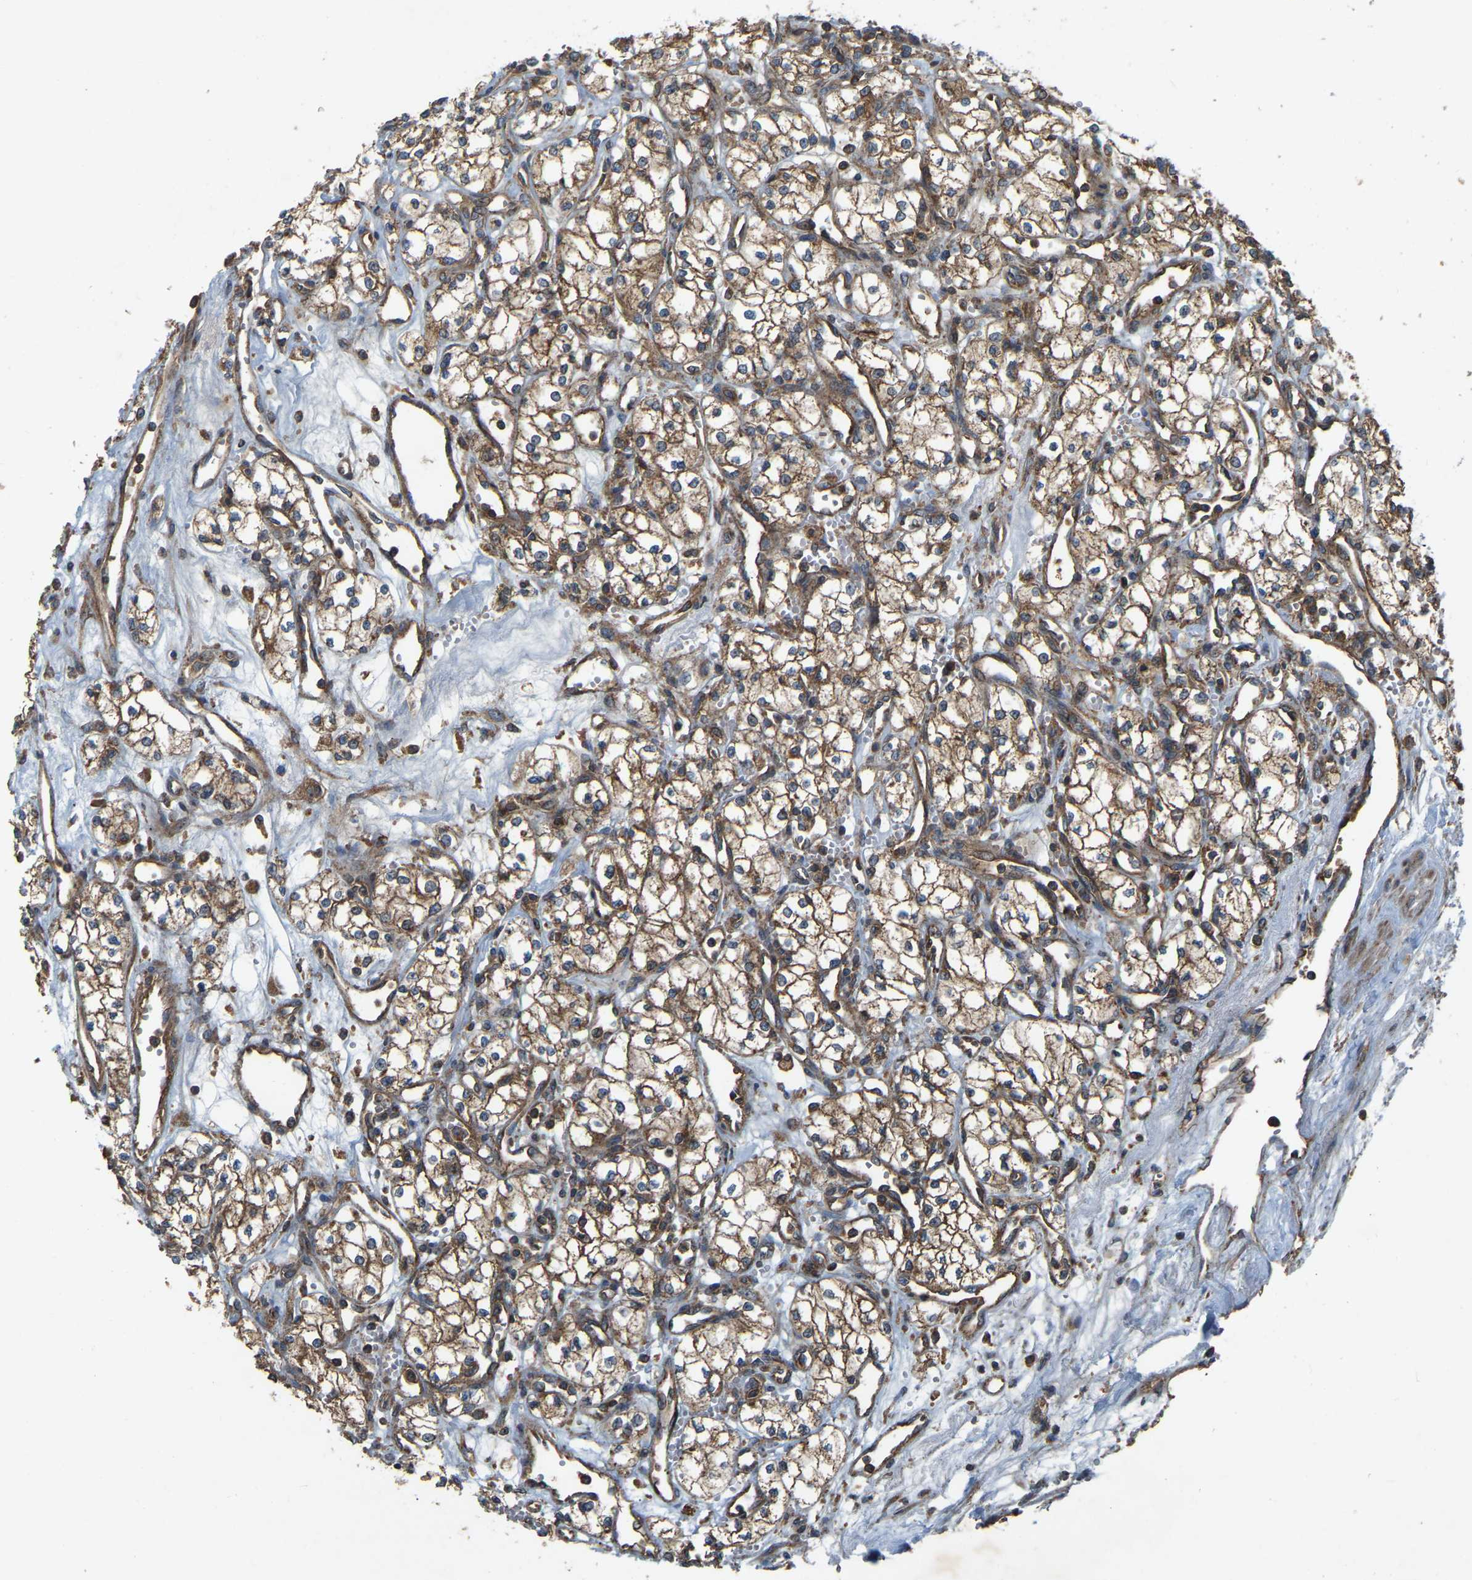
{"staining": {"intensity": "moderate", "quantity": "25%-75%", "location": "cytoplasmic/membranous"}, "tissue": "renal cancer", "cell_type": "Tumor cells", "image_type": "cancer", "snomed": [{"axis": "morphology", "description": "Adenocarcinoma, NOS"}, {"axis": "topography", "description": "Kidney"}], "caption": "Renal adenocarcinoma stained for a protein (brown) demonstrates moderate cytoplasmic/membranous positive expression in approximately 25%-75% of tumor cells.", "gene": "SAMD9L", "patient": {"sex": "male", "age": 59}}